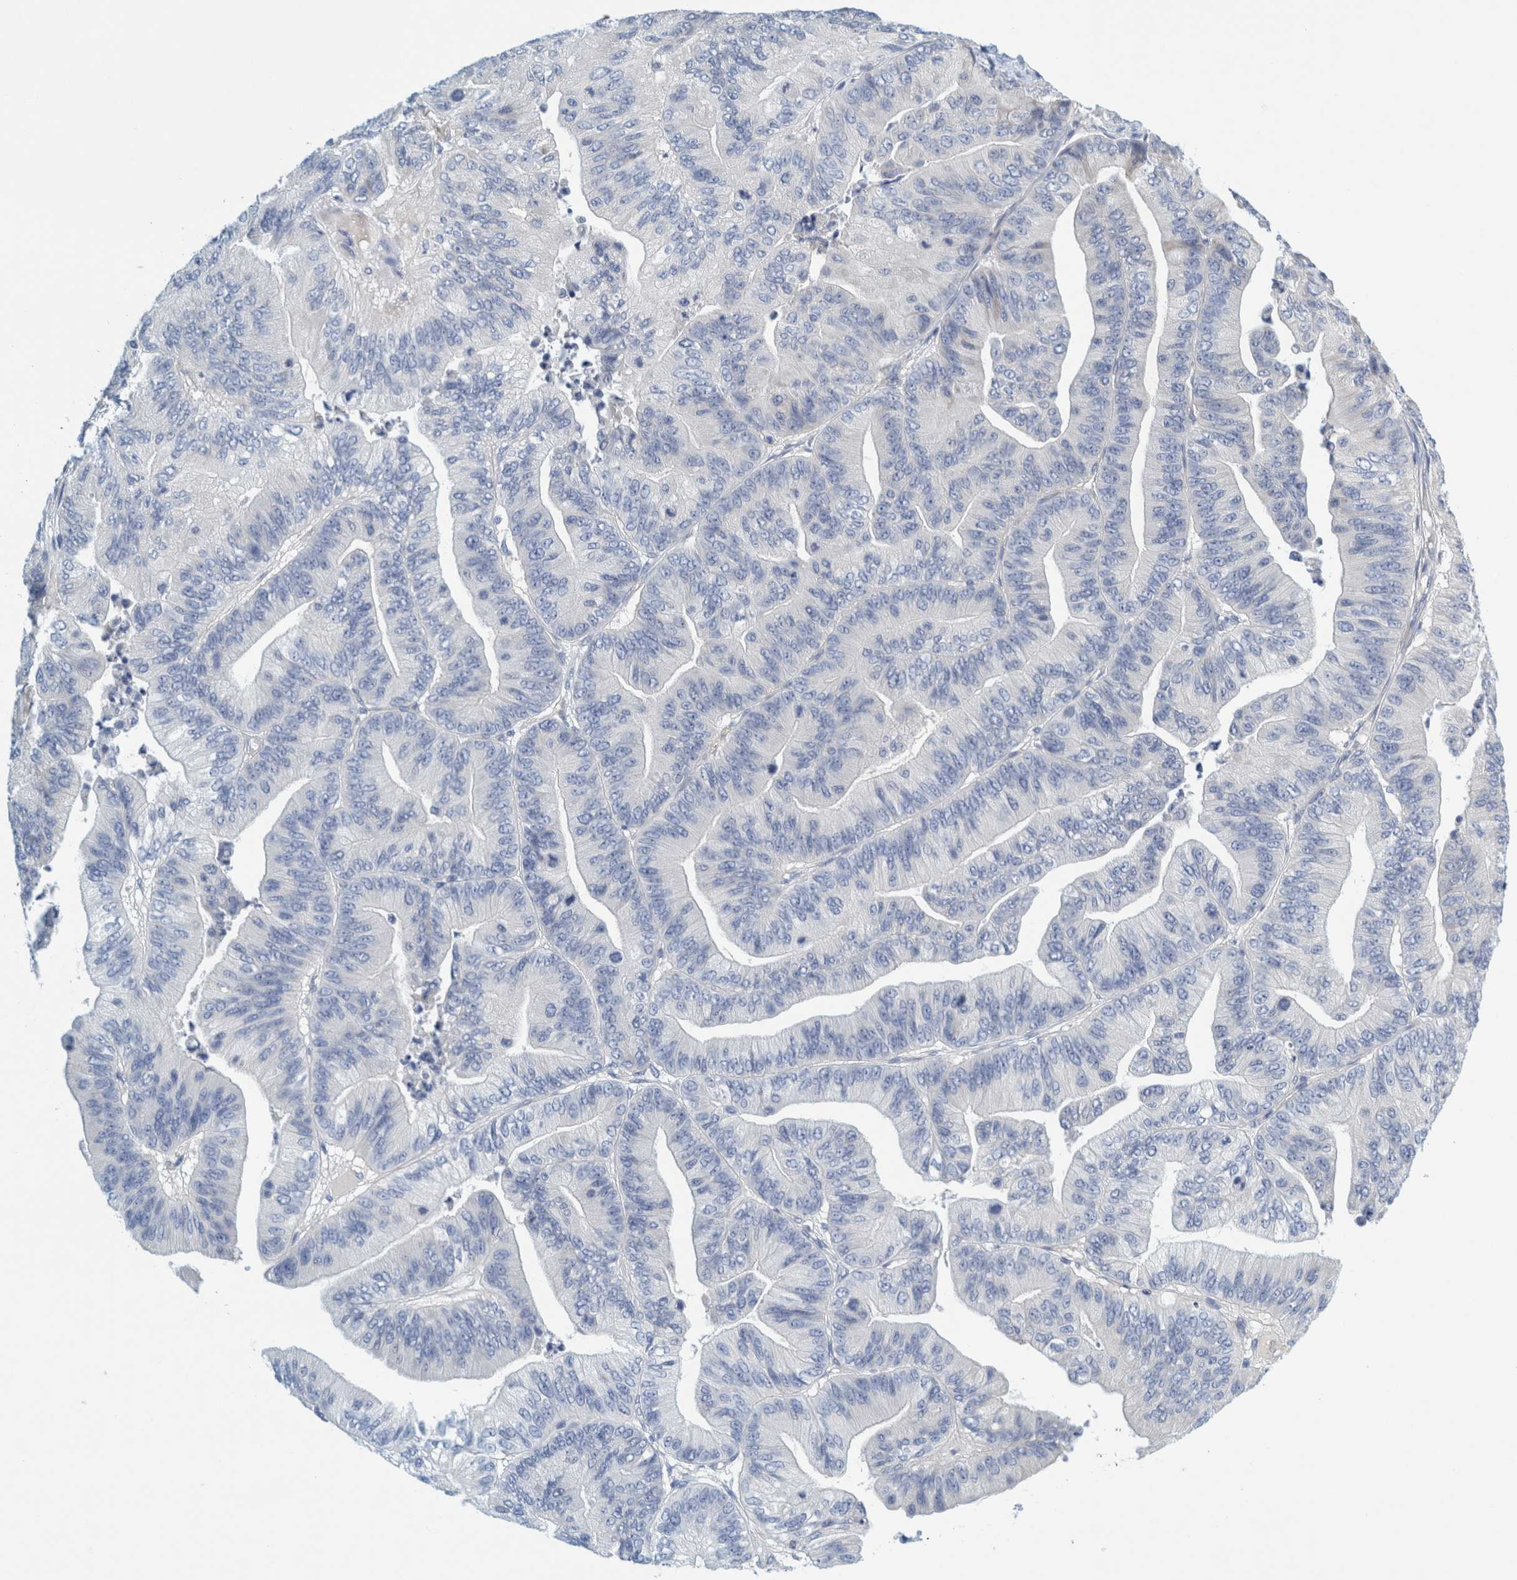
{"staining": {"intensity": "negative", "quantity": "none", "location": "none"}, "tissue": "ovarian cancer", "cell_type": "Tumor cells", "image_type": "cancer", "snomed": [{"axis": "morphology", "description": "Cystadenocarcinoma, mucinous, NOS"}, {"axis": "topography", "description": "Ovary"}], "caption": "IHC photomicrograph of ovarian cancer stained for a protein (brown), which reveals no positivity in tumor cells.", "gene": "ZNF324B", "patient": {"sex": "female", "age": 61}}